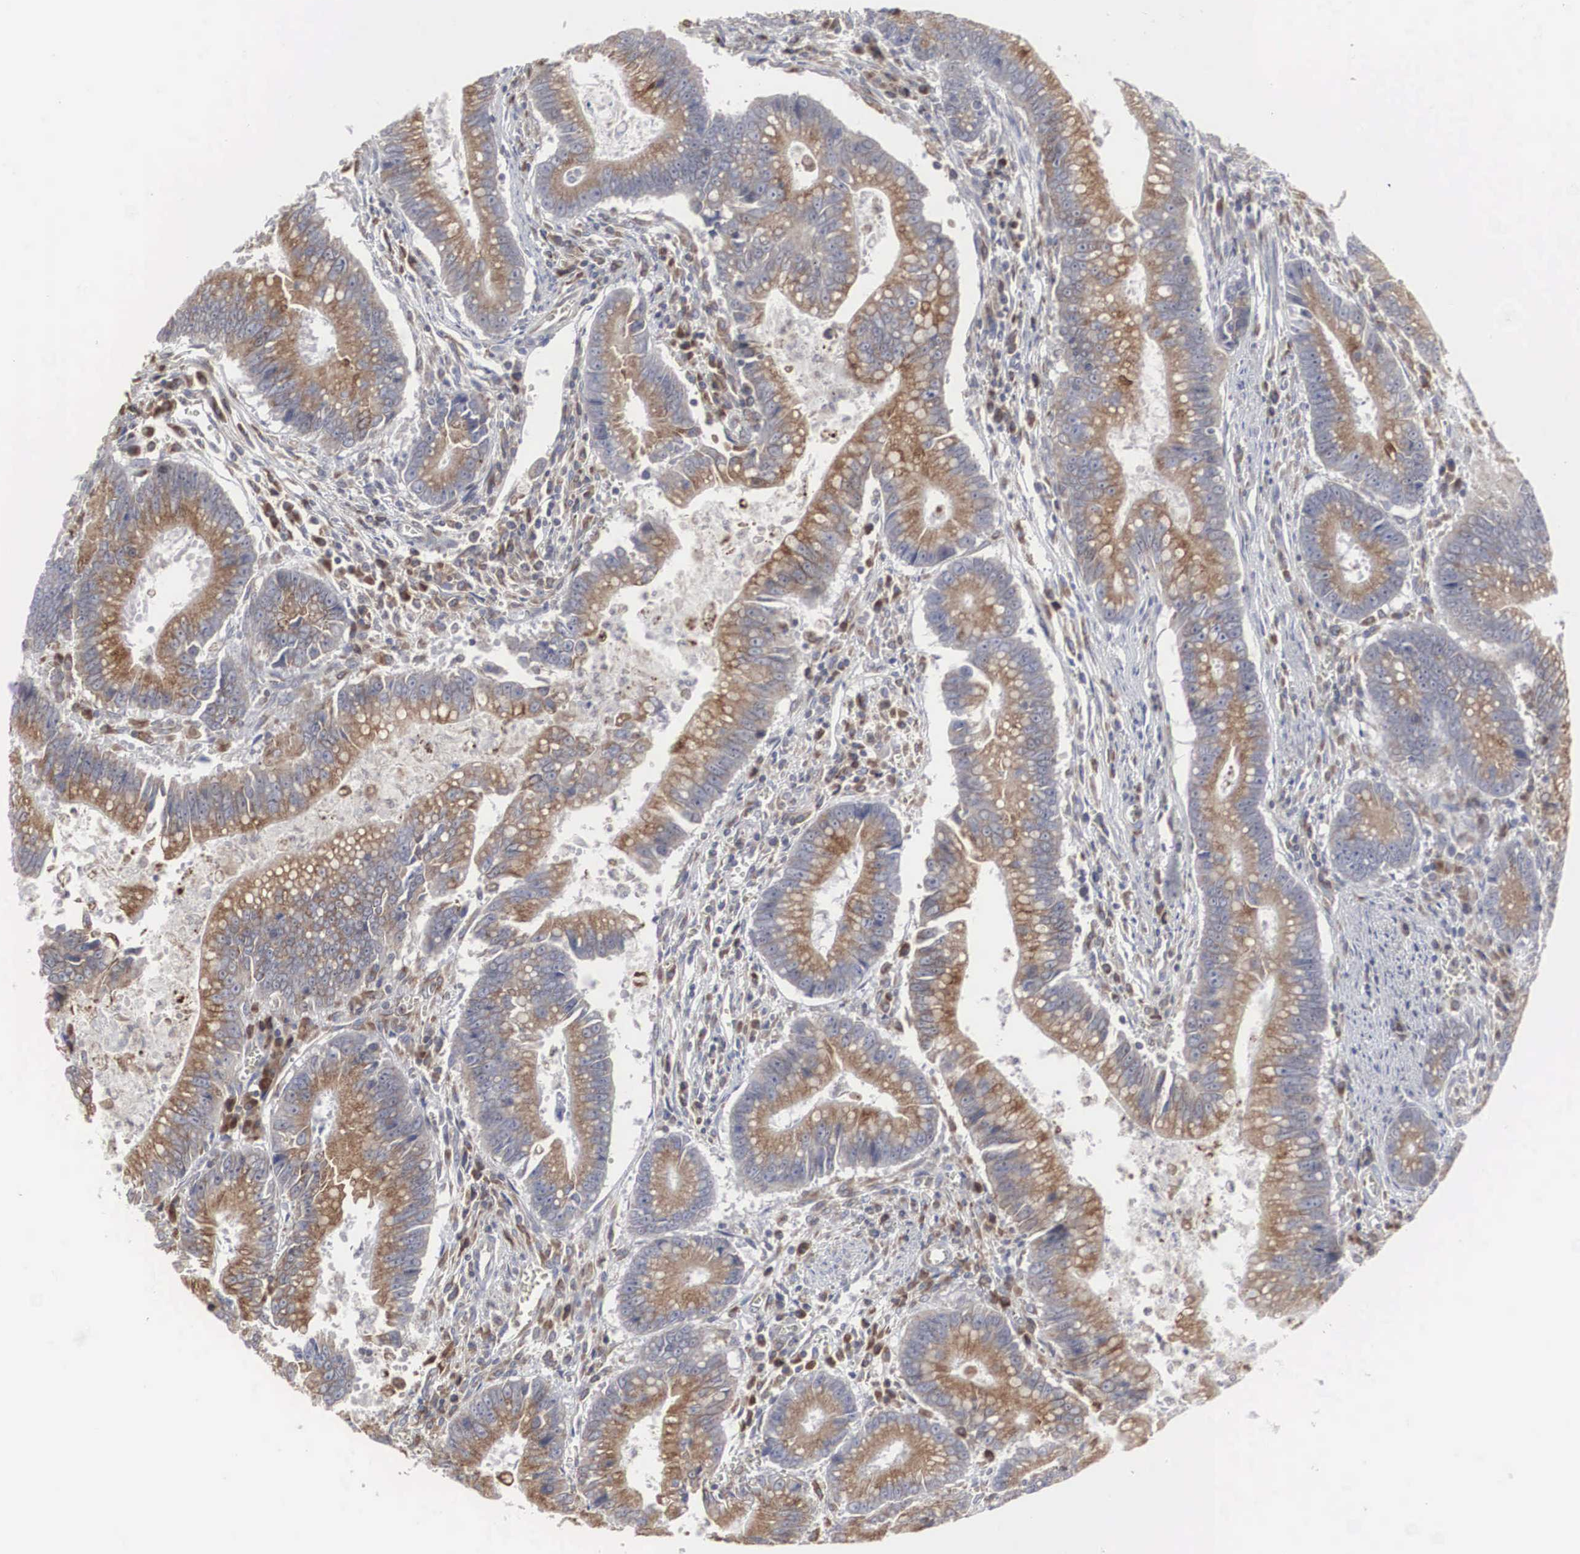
{"staining": {"intensity": "strong", "quantity": ">75%", "location": "cytoplasmic/membranous"}, "tissue": "colorectal cancer", "cell_type": "Tumor cells", "image_type": "cancer", "snomed": [{"axis": "morphology", "description": "Adenocarcinoma, NOS"}, {"axis": "topography", "description": "Rectum"}], "caption": "A photomicrograph of colorectal cancer stained for a protein exhibits strong cytoplasmic/membranous brown staining in tumor cells.", "gene": "MIA2", "patient": {"sex": "female", "age": 81}}